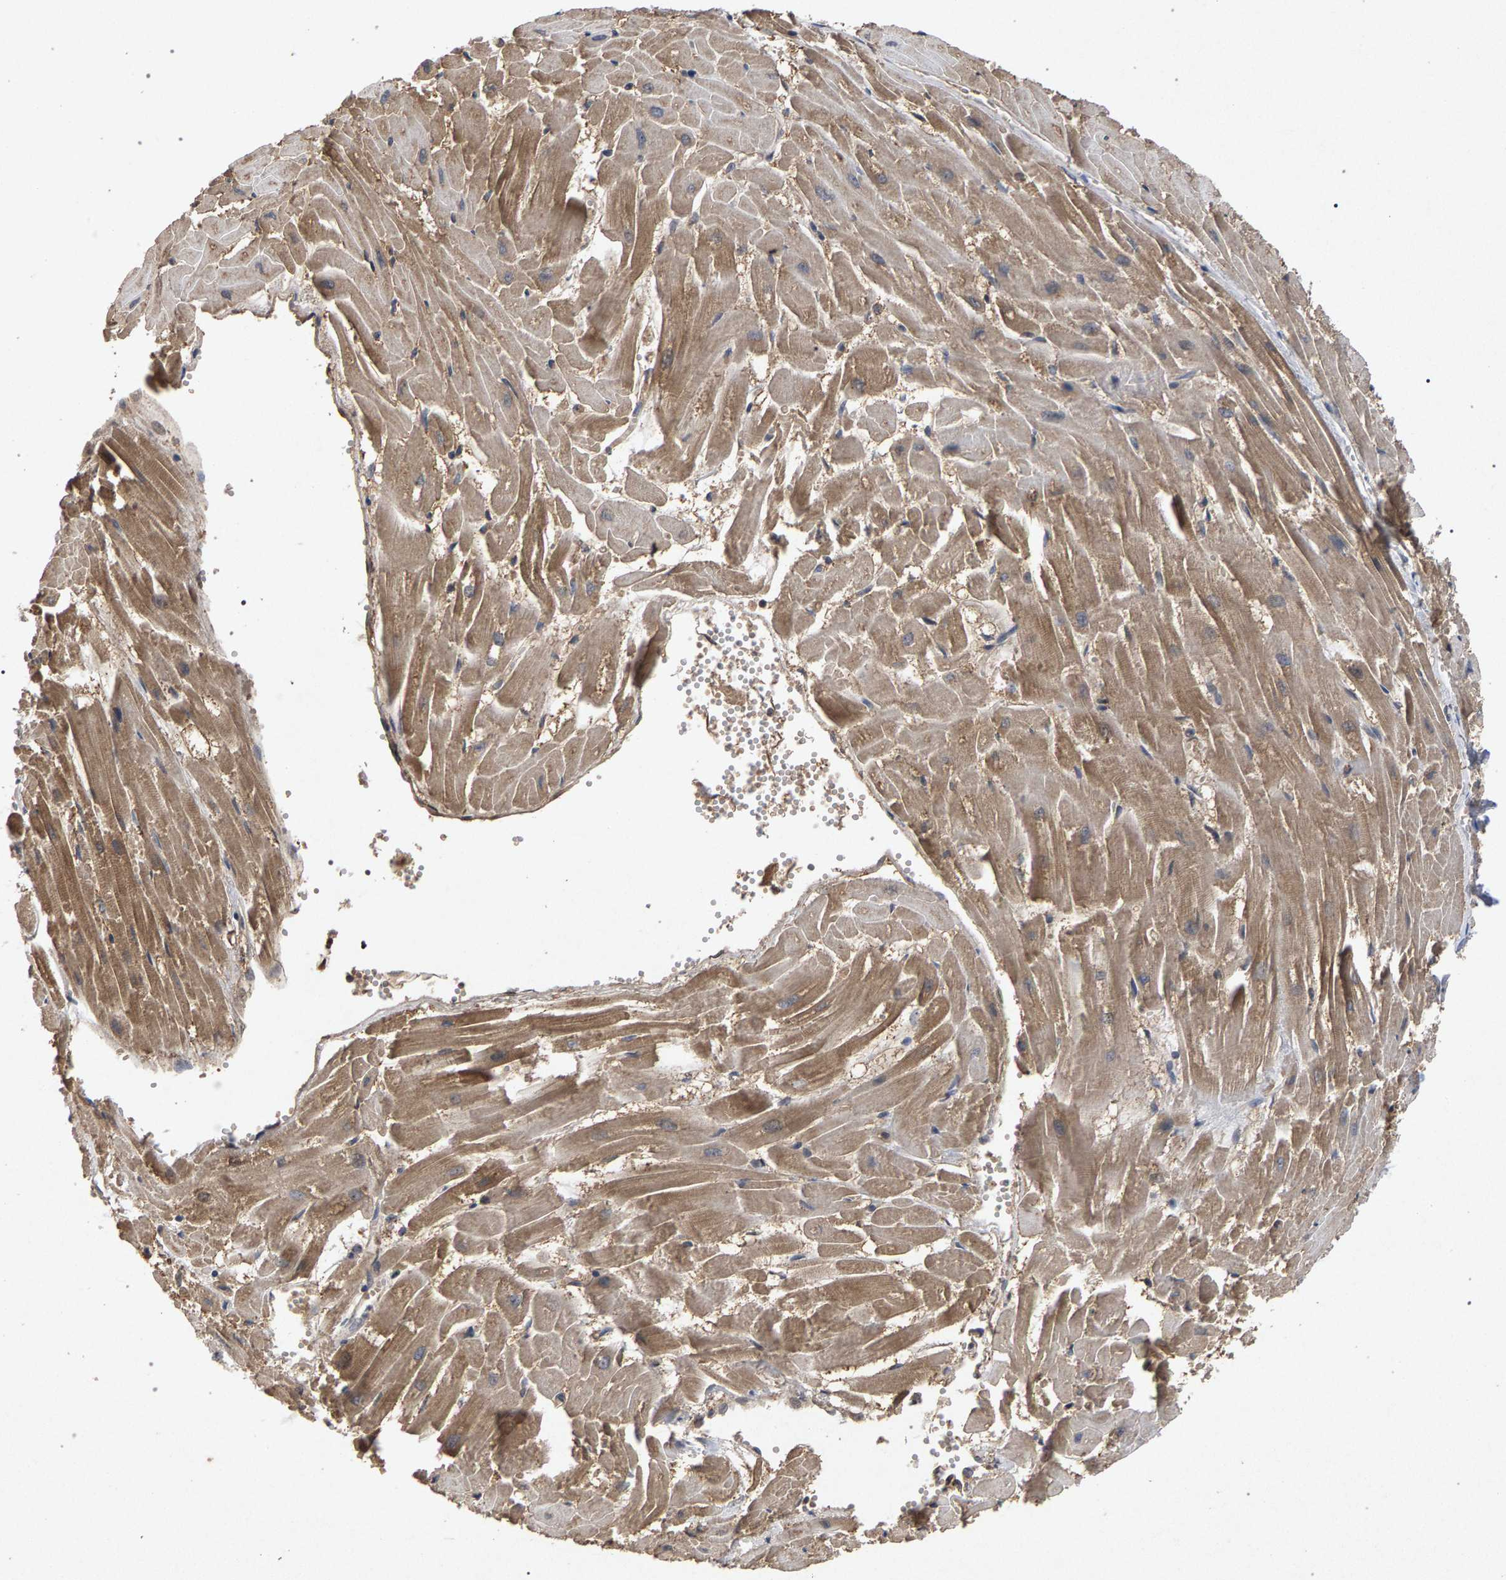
{"staining": {"intensity": "moderate", "quantity": ">75%", "location": "cytoplasmic/membranous"}, "tissue": "heart muscle", "cell_type": "Cardiomyocytes", "image_type": "normal", "snomed": [{"axis": "morphology", "description": "Normal tissue, NOS"}, {"axis": "topography", "description": "Heart"}], "caption": "Brown immunohistochemical staining in normal human heart muscle displays moderate cytoplasmic/membranous positivity in about >75% of cardiomyocytes.", "gene": "SLC4A4", "patient": {"sex": "female", "age": 19}}